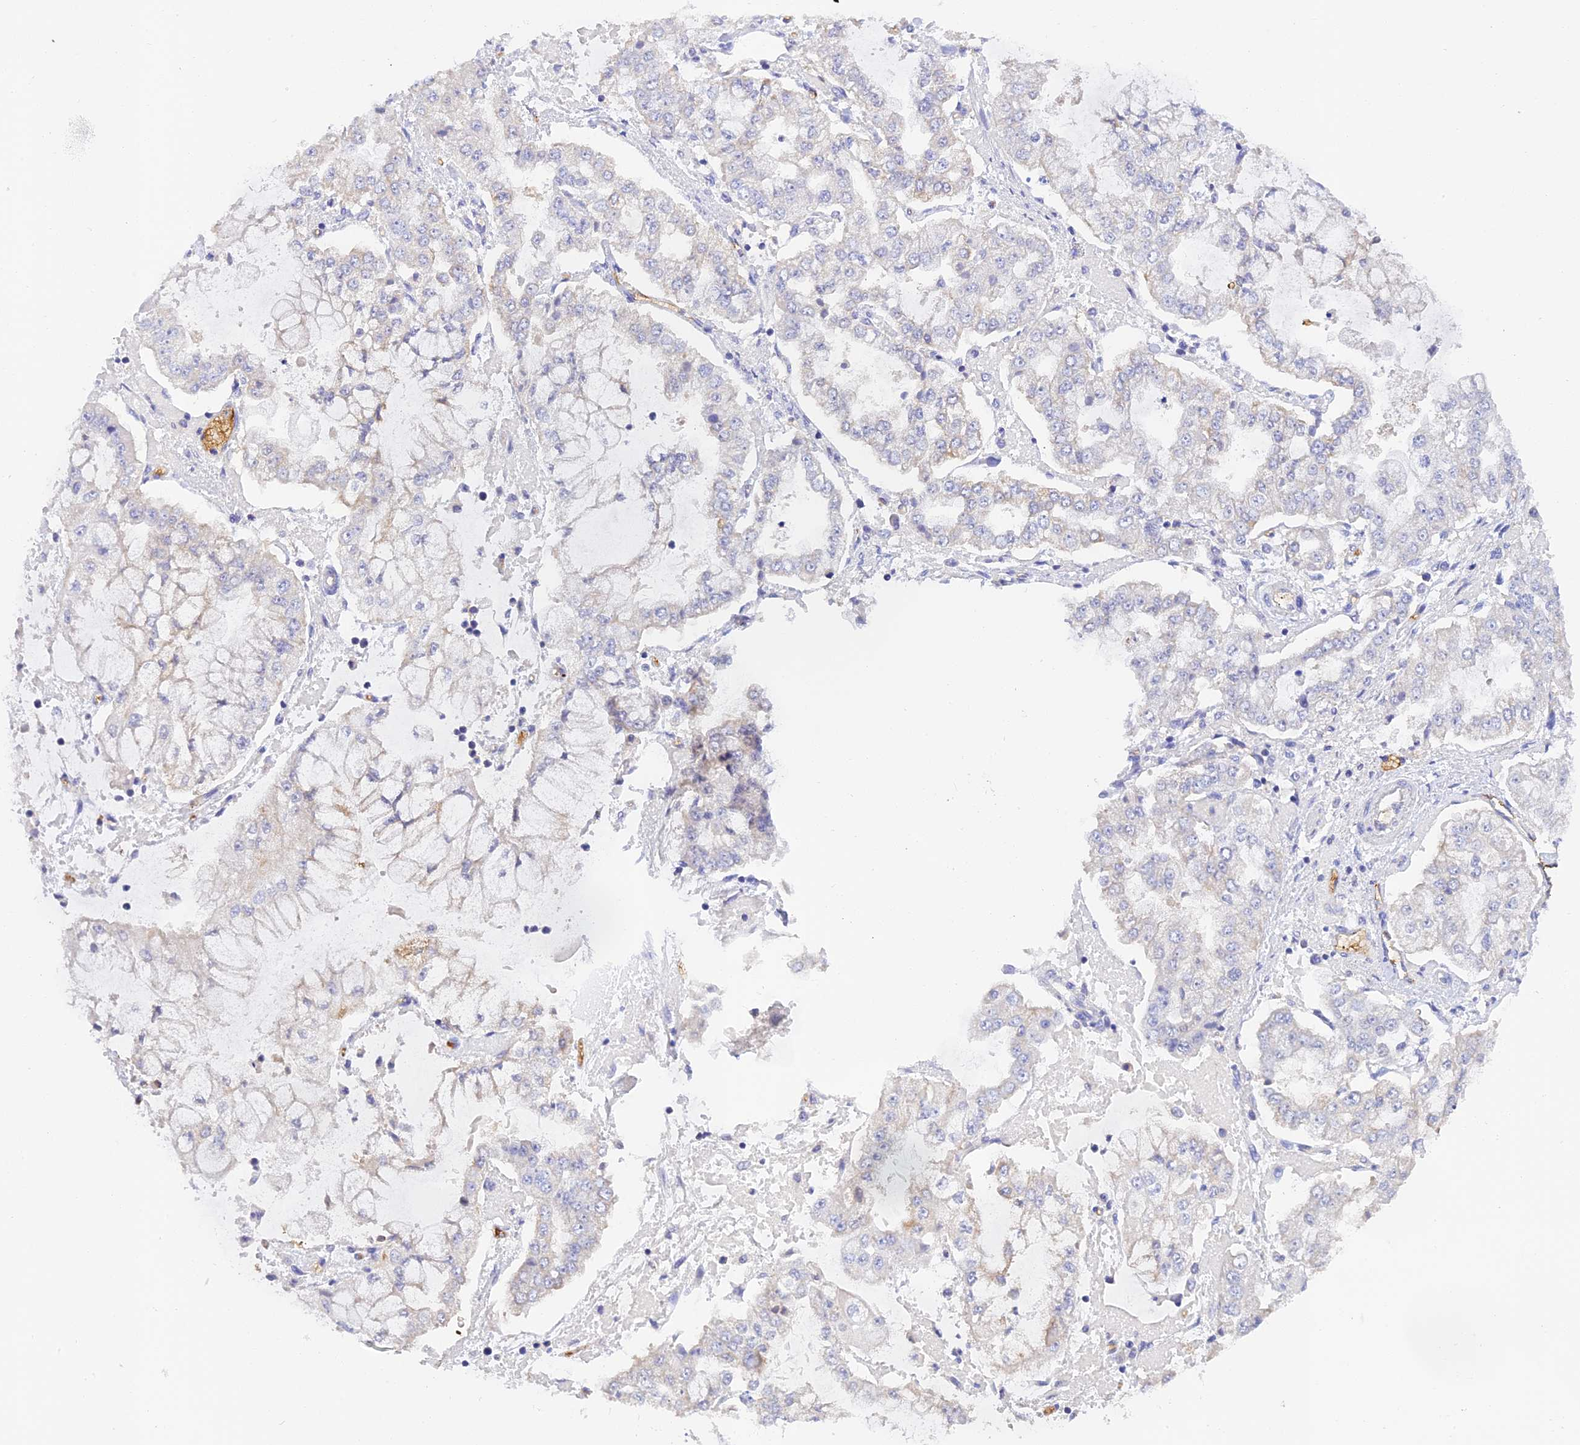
{"staining": {"intensity": "negative", "quantity": "none", "location": "none"}, "tissue": "stomach cancer", "cell_type": "Tumor cells", "image_type": "cancer", "snomed": [{"axis": "morphology", "description": "Adenocarcinoma, NOS"}, {"axis": "topography", "description": "Stomach"}], "caption": "IHC photomicrograph of human stomach cancer stained for a protein (brown), which exhibits no expression in tumor cells. (Brightfield microscopy of DAB immunohistochemistry at high magnification).", "gene": "HDHD2", "patient": {"sex": "male", "age": 76}}